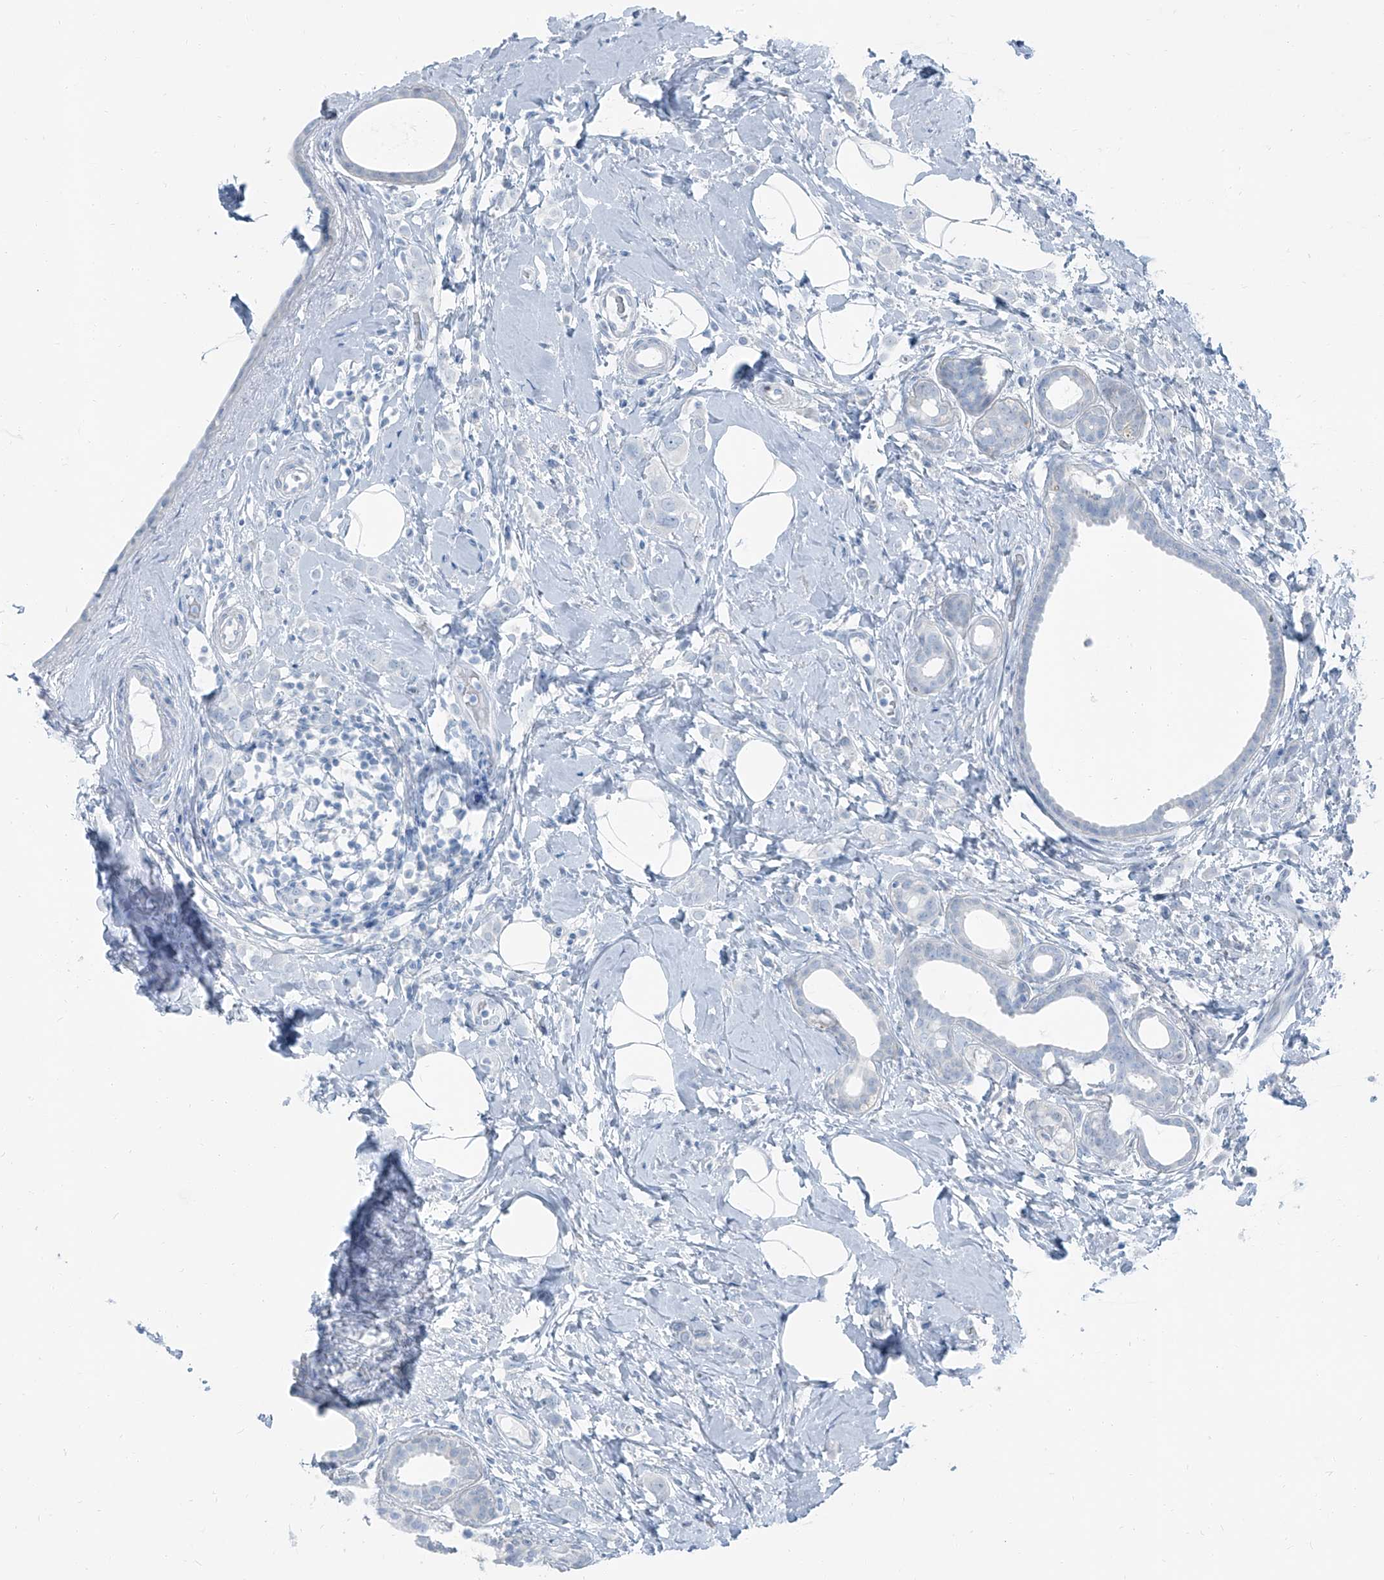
{"staining": {"intensity": "negative", "quantity": "none", "location": "none"}, "tissue": "breast cancer", "cell_type": "Tumor cells", "image_type": "cancer", "snomed": [{"axis": "morphology", "description": "Lobular carcinoma"}, {"axis": "topography", "description": "Breast"}], "caption": "Image shows no significant protein staining in tumor cells of lobular carcinoma (breast).", "gene": "RGN", "patient": {"sex": "female", "age": 47}}